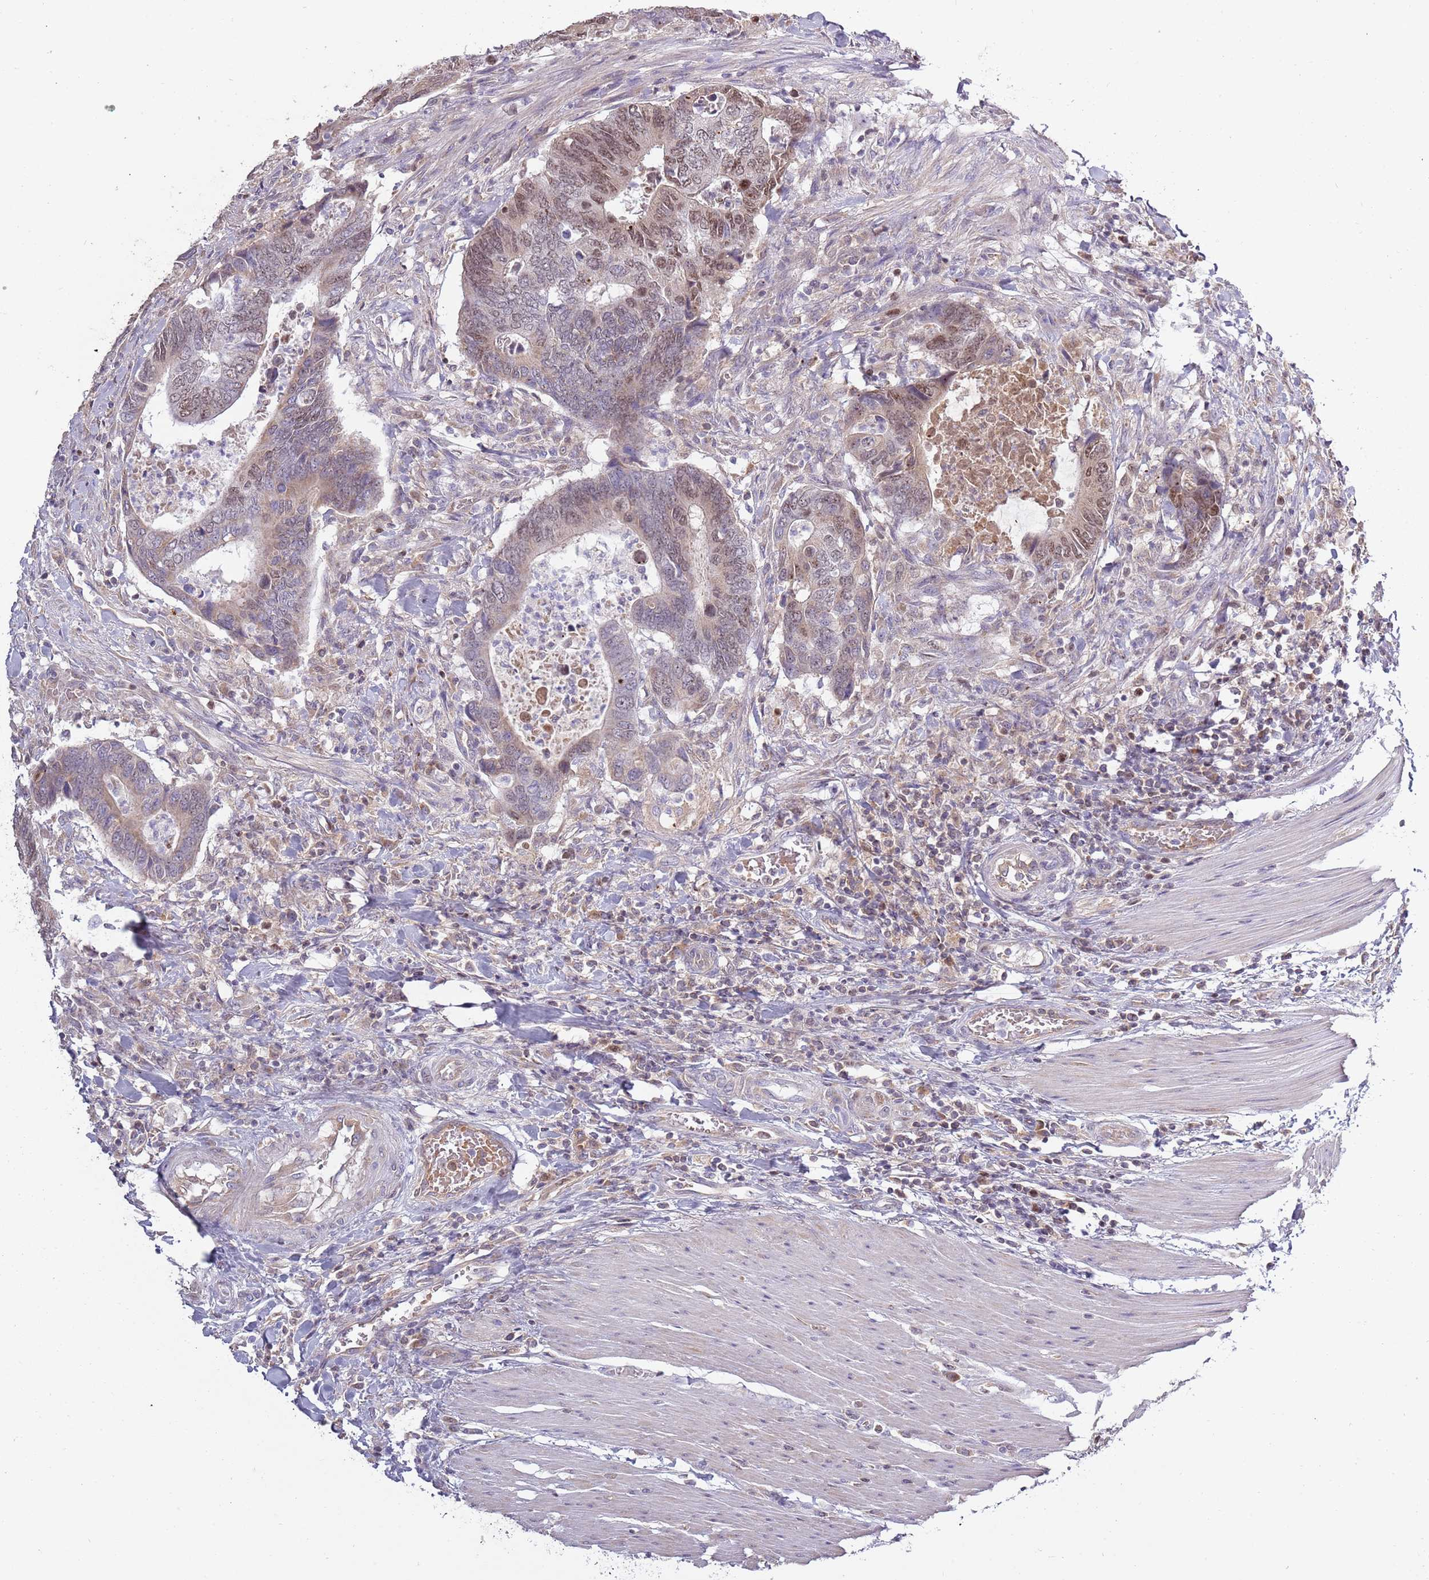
{"staining": {"intensity": "moderate", "quantity": ">75%", "location": "nuclear"}, "tissue": "colorectal cancer", "cell_type": "Tumor cells", "image_type": "cancer", "snomed": [{"axis": "morphology", "description": "Adenocarcinoma, NOS"}, {"axis": "topography", "description": "Colon"}], "caption": "This image displays IHC staining of human colorectal adenocarcinoma, with medium moderate nuclear positivity in approximately >75% of tumor cells.", "gene": "SYS1", "patient": {"sex": "male", "age": 87}}